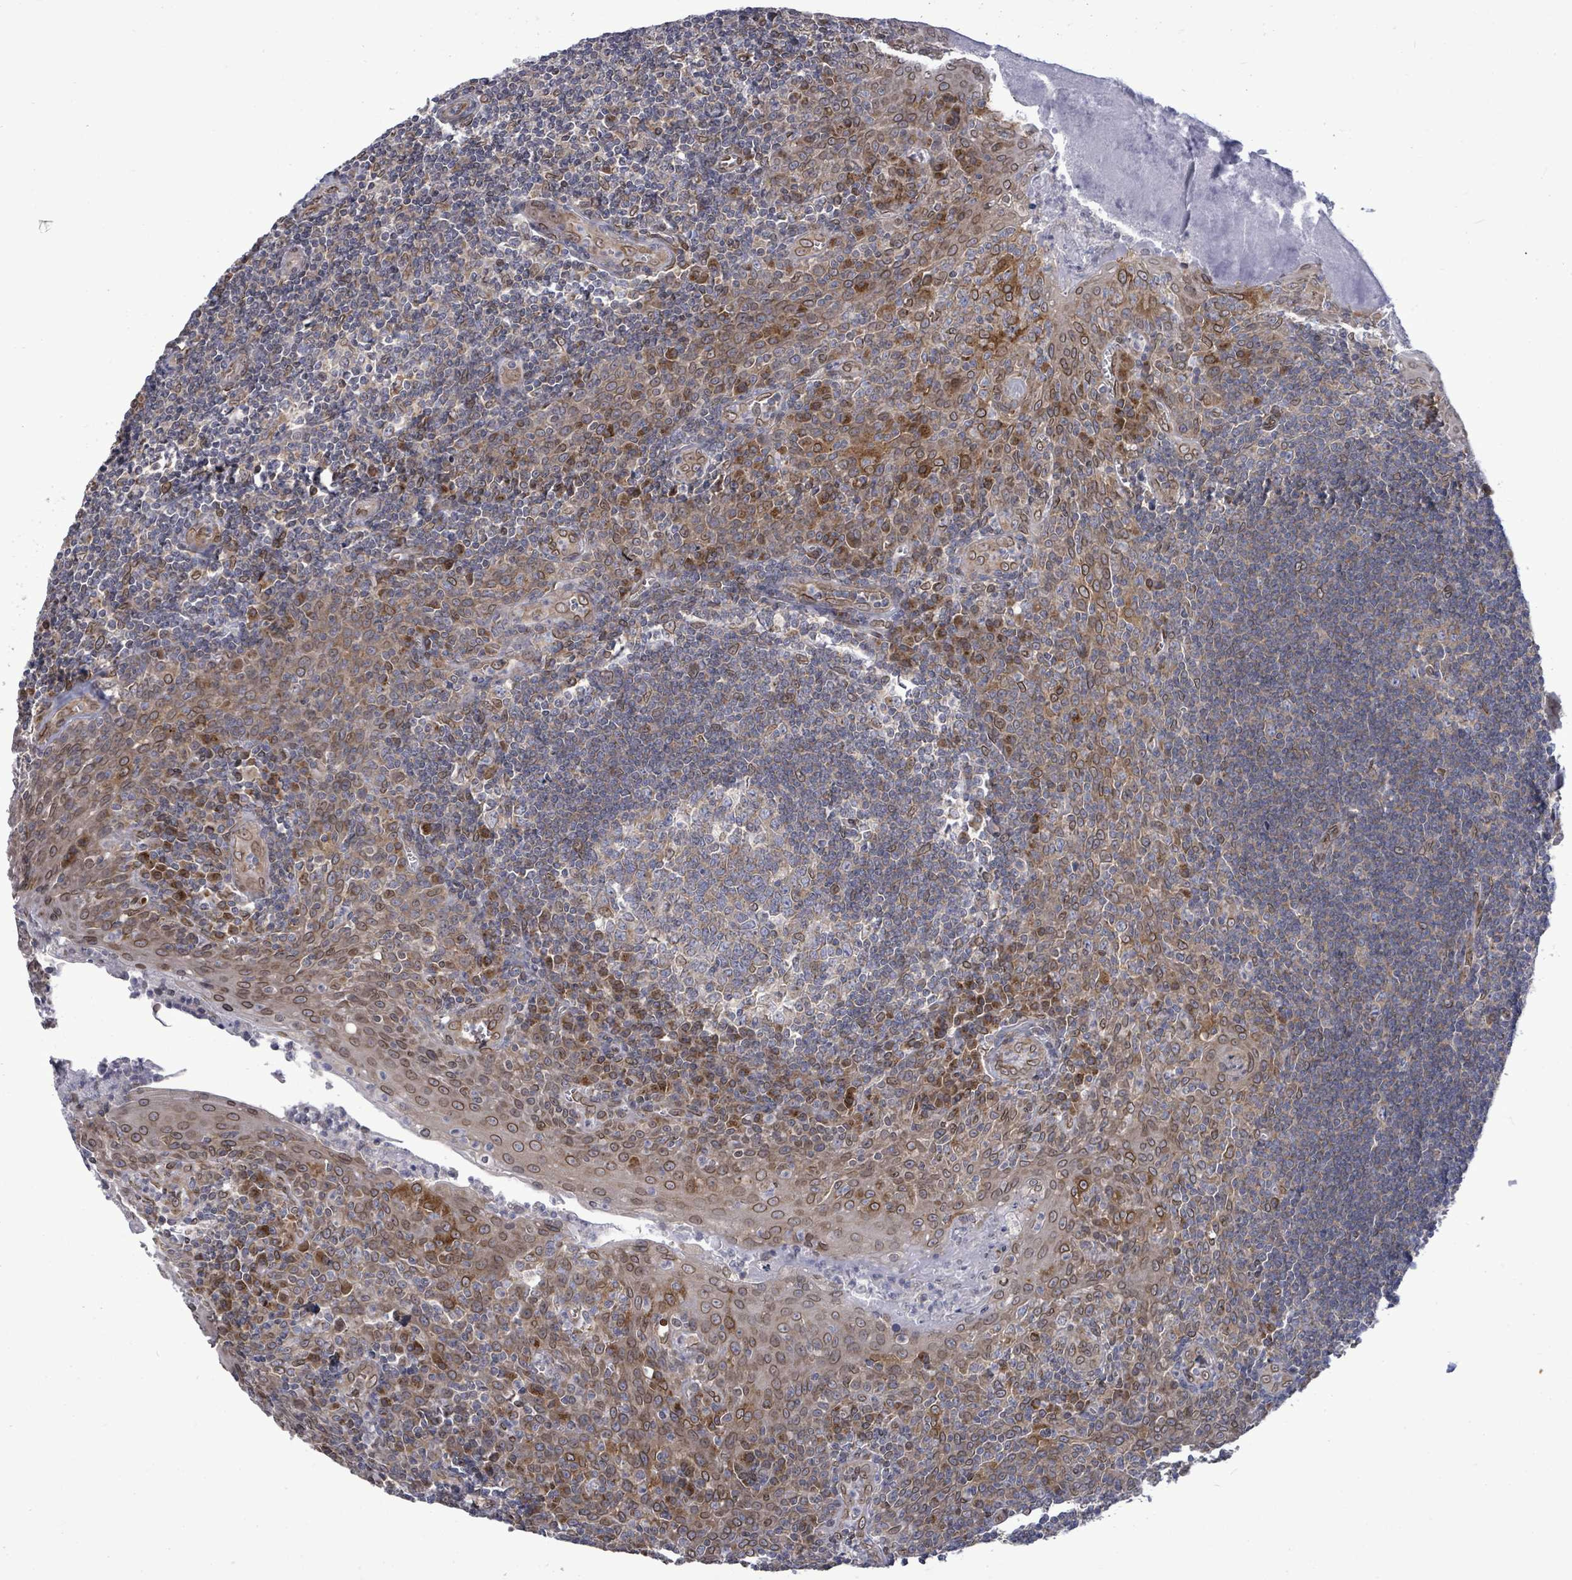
{"staining": {"intensity": "moderate", "quantity": "<25%", "location": "cytoplasmic/membranous,nuclear"}, "tissue": "tonsil", "cell_type": "Germinal center cells", "image_type": "normal", "snomed": [{"axis": "morphology", "description": "Normal tissue, NOS"}, {"axis": "topography", "description": "Tonsil"}], "caption": "An image of tonsil stained for a protein exhibits moderate cytoplasmic/membranous,nuclear brown staining in germinal center cells.", "gene": "ARFGAP1", "patient": {"sex": "male", "age": 27}}